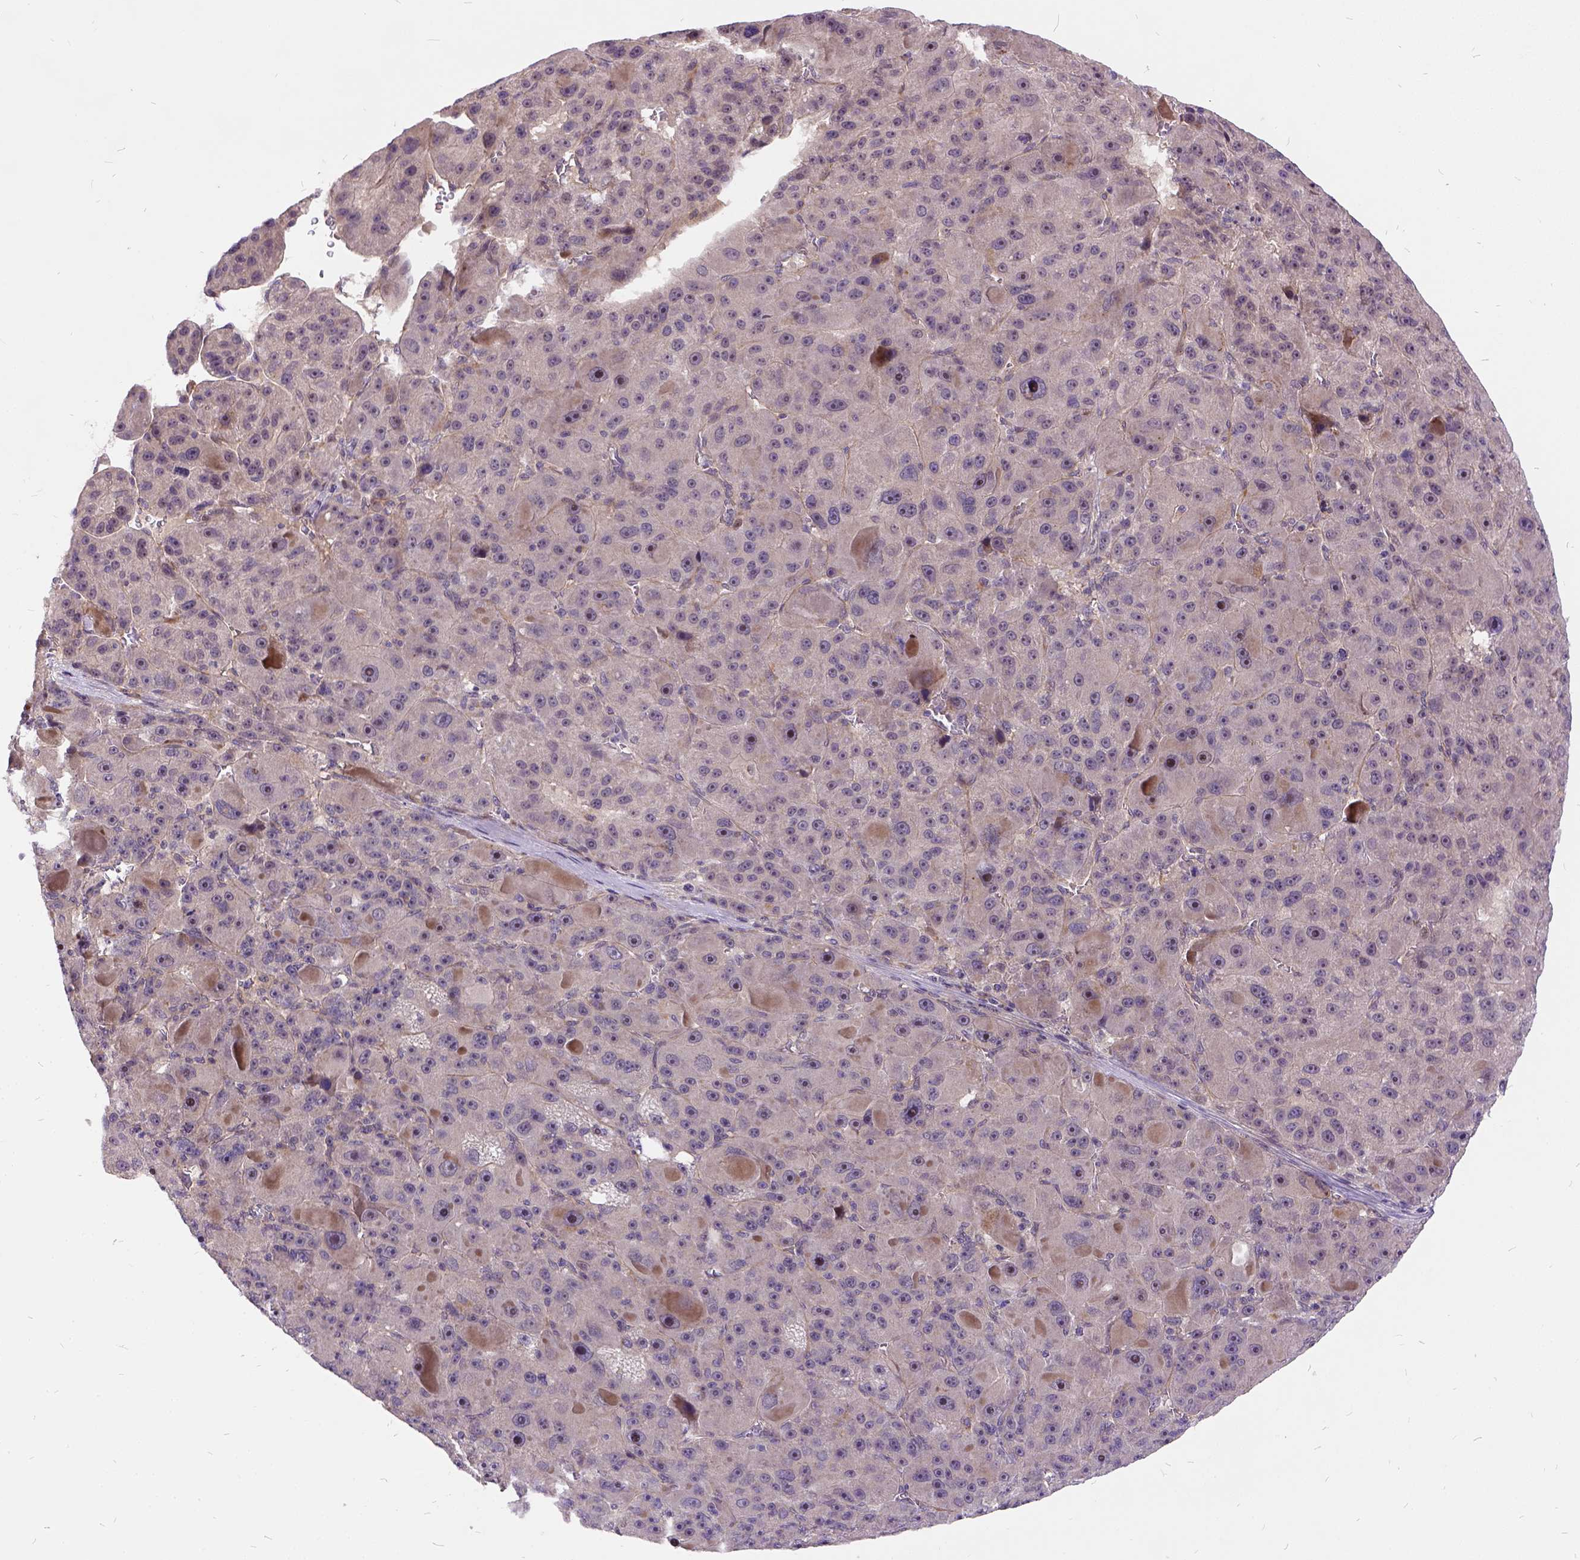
{"staining": {"intensity": "negative", "quantity": "none", "location": "none"}, "tissue": "liver cancer", "cell_type": "Tumor cells", "image_type": "cancer", "snomed": [{"axis": "morphology", "description": "Carcinoma, Hepatocellular, NOS"}, {"axis": "topography", "description": "Liver"}], "caption": "Tumor cells are negative for brown protein staining in liver cancer.", "gene": "ILRUN", "patient": {"sex": "male", "age": 76}}